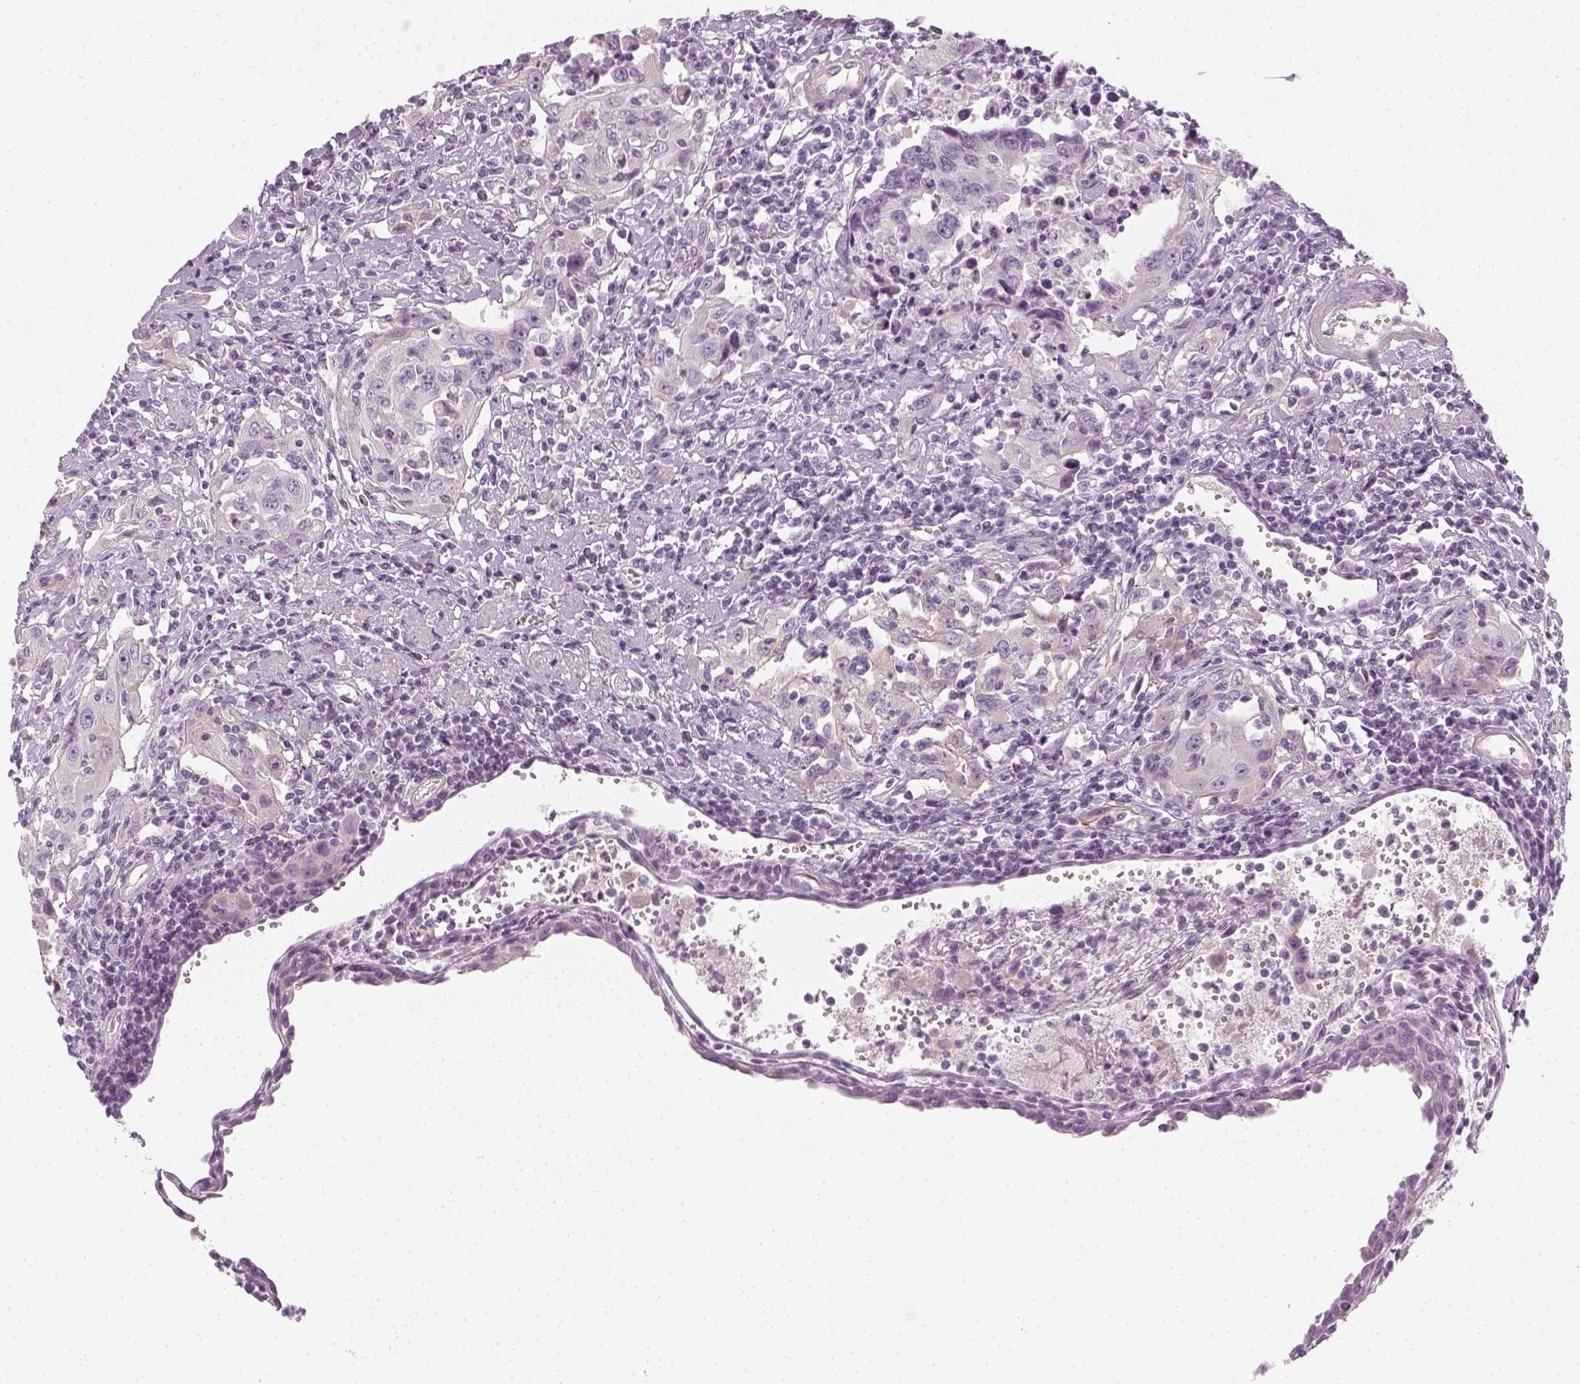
{"staining": {"intensity": "negative", "quantity": "none", "location": "none"}, "tissue": "urothelial cancer", "cell_type": "Tumor cells", "image_type": "cancer", "snomed": [{"axis": "morphology", "description": "Urothelial carcinoma, High grade"}, {"axis": "topography", "description": "Urinary bladder"}], "caption": "The immunohistochemistry (IHC) histopathology image has no significant staining in tumor cells of high-grade urothelial carcinoma tissue.", "gene": "PRAME", "patient": {"sex": "female", "age": 85}}